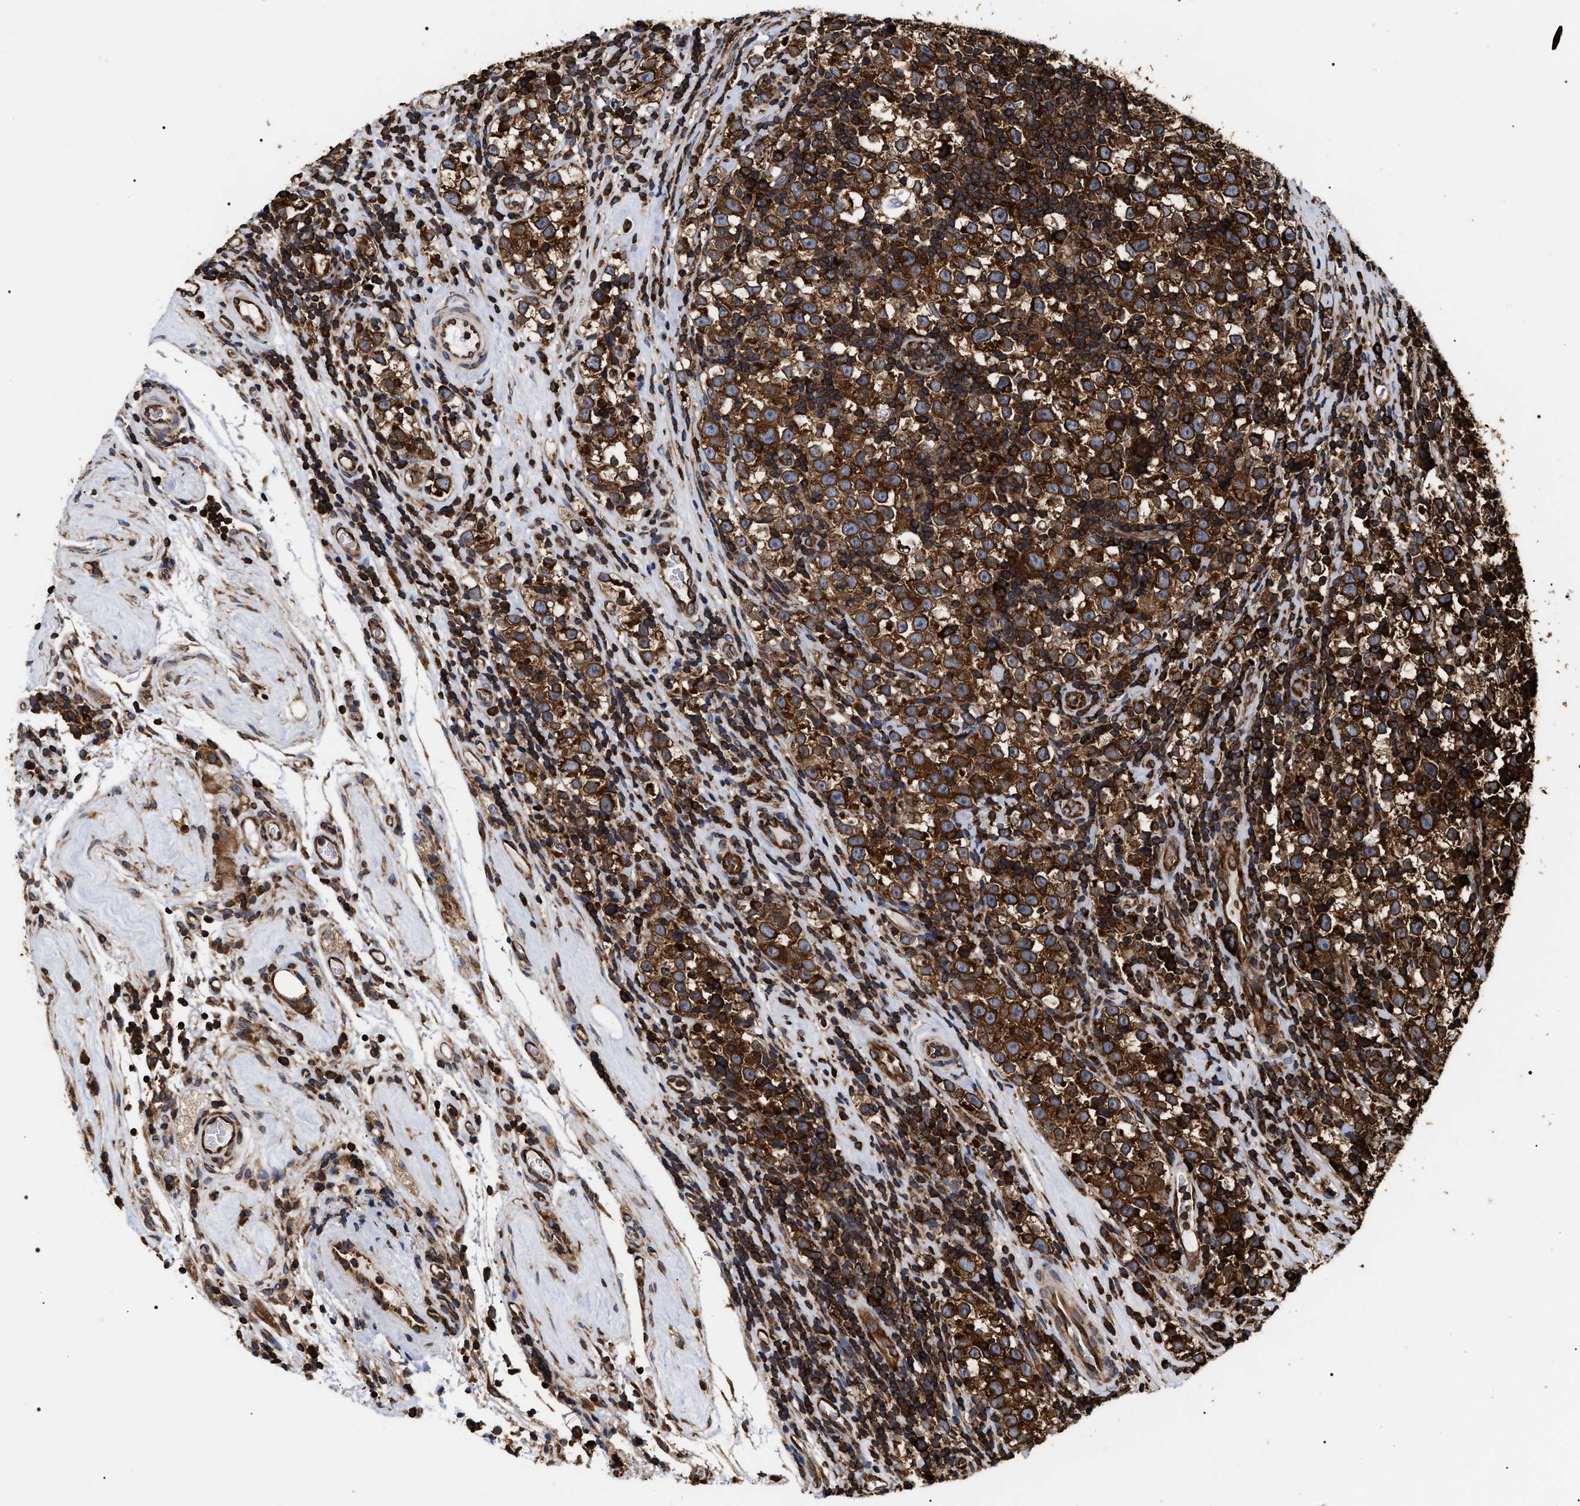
{"staining": {"intensity": "strong", "quantity": ">75%", "location": "cytoplasmic/membranous"}, "tissue": "testis cancer", "cell_type": "Tumor cells", "image_type": "cancer", "snomed": [{"axis": "morphology", "description": "Normal tissue, NOS"}, {"axis": "morphology", "description": "Seminoma, NOS"}, {"axis": "topography", "description": "Testis"}], "caption": "A brown stain shows strong cytoplasmic/membranous staining of a protein in testis cancer tumor cells.", "gene": "SERBP1", "patient": {"sex": "male", "age": 43}}